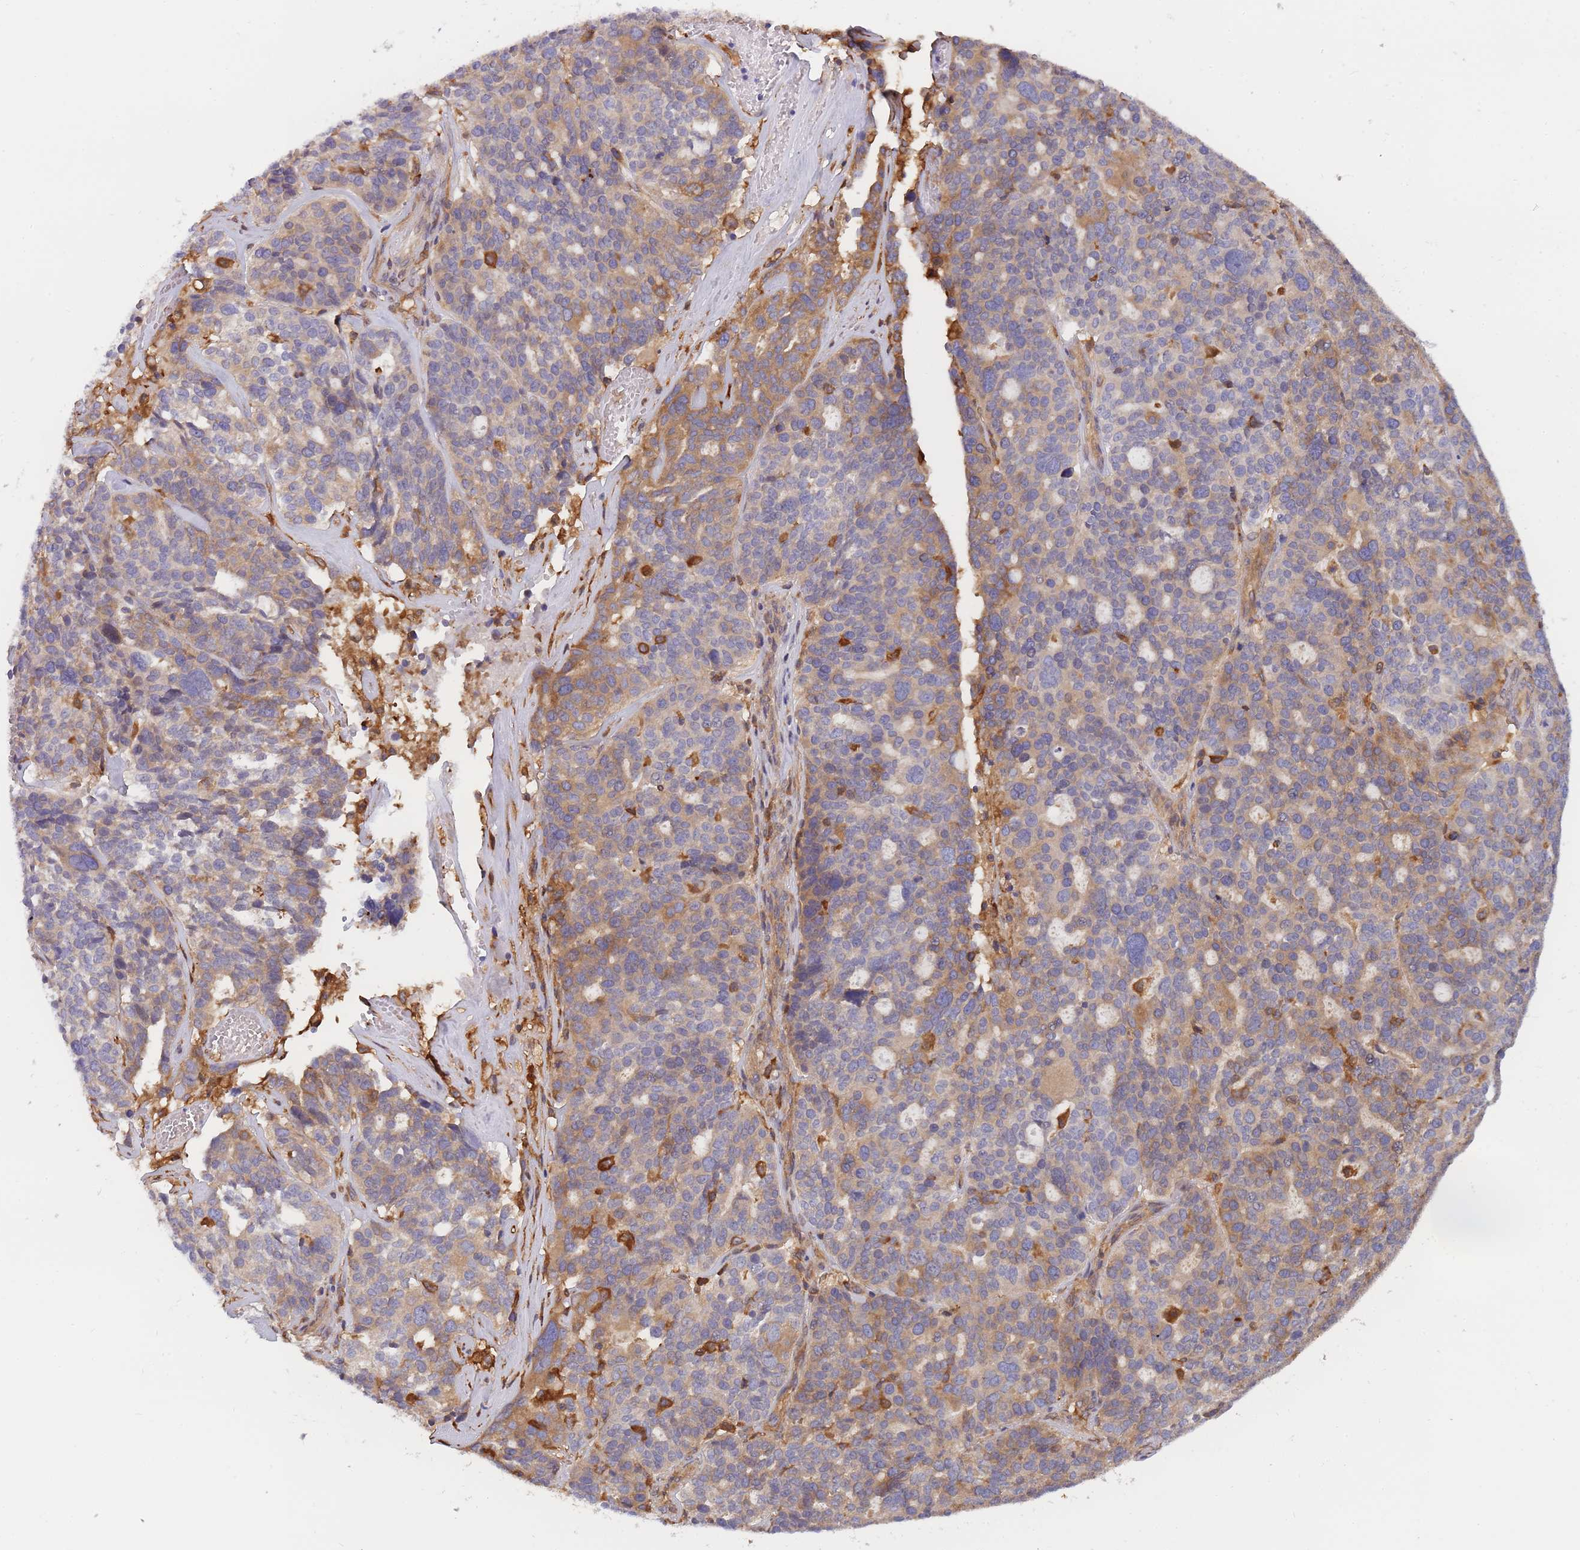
{"staining": {"intensity": "moderate", "quantity": "25%-75%", "location": "cytoplasmic/membranous"}, "tissue": "ovarian cancer", "cell_type": "Tumor cells", "image_type": "cancer", "snomed": [{"axis": "morphology", "description": "Cystadenocarcinoma, serous, NOS"}, {"axis": "topography", "description": "Ovary"}], "caption": "Immunohistochemical staining of ovarian cancer (serous cystadenocarcinoma) shows medium levels of moderate cytoplasmic/membranous protein positivity in about 25%-75% of tumor cells.", "gene": "SLC4A9", "patient": {"sex": "female", "age": 59}}